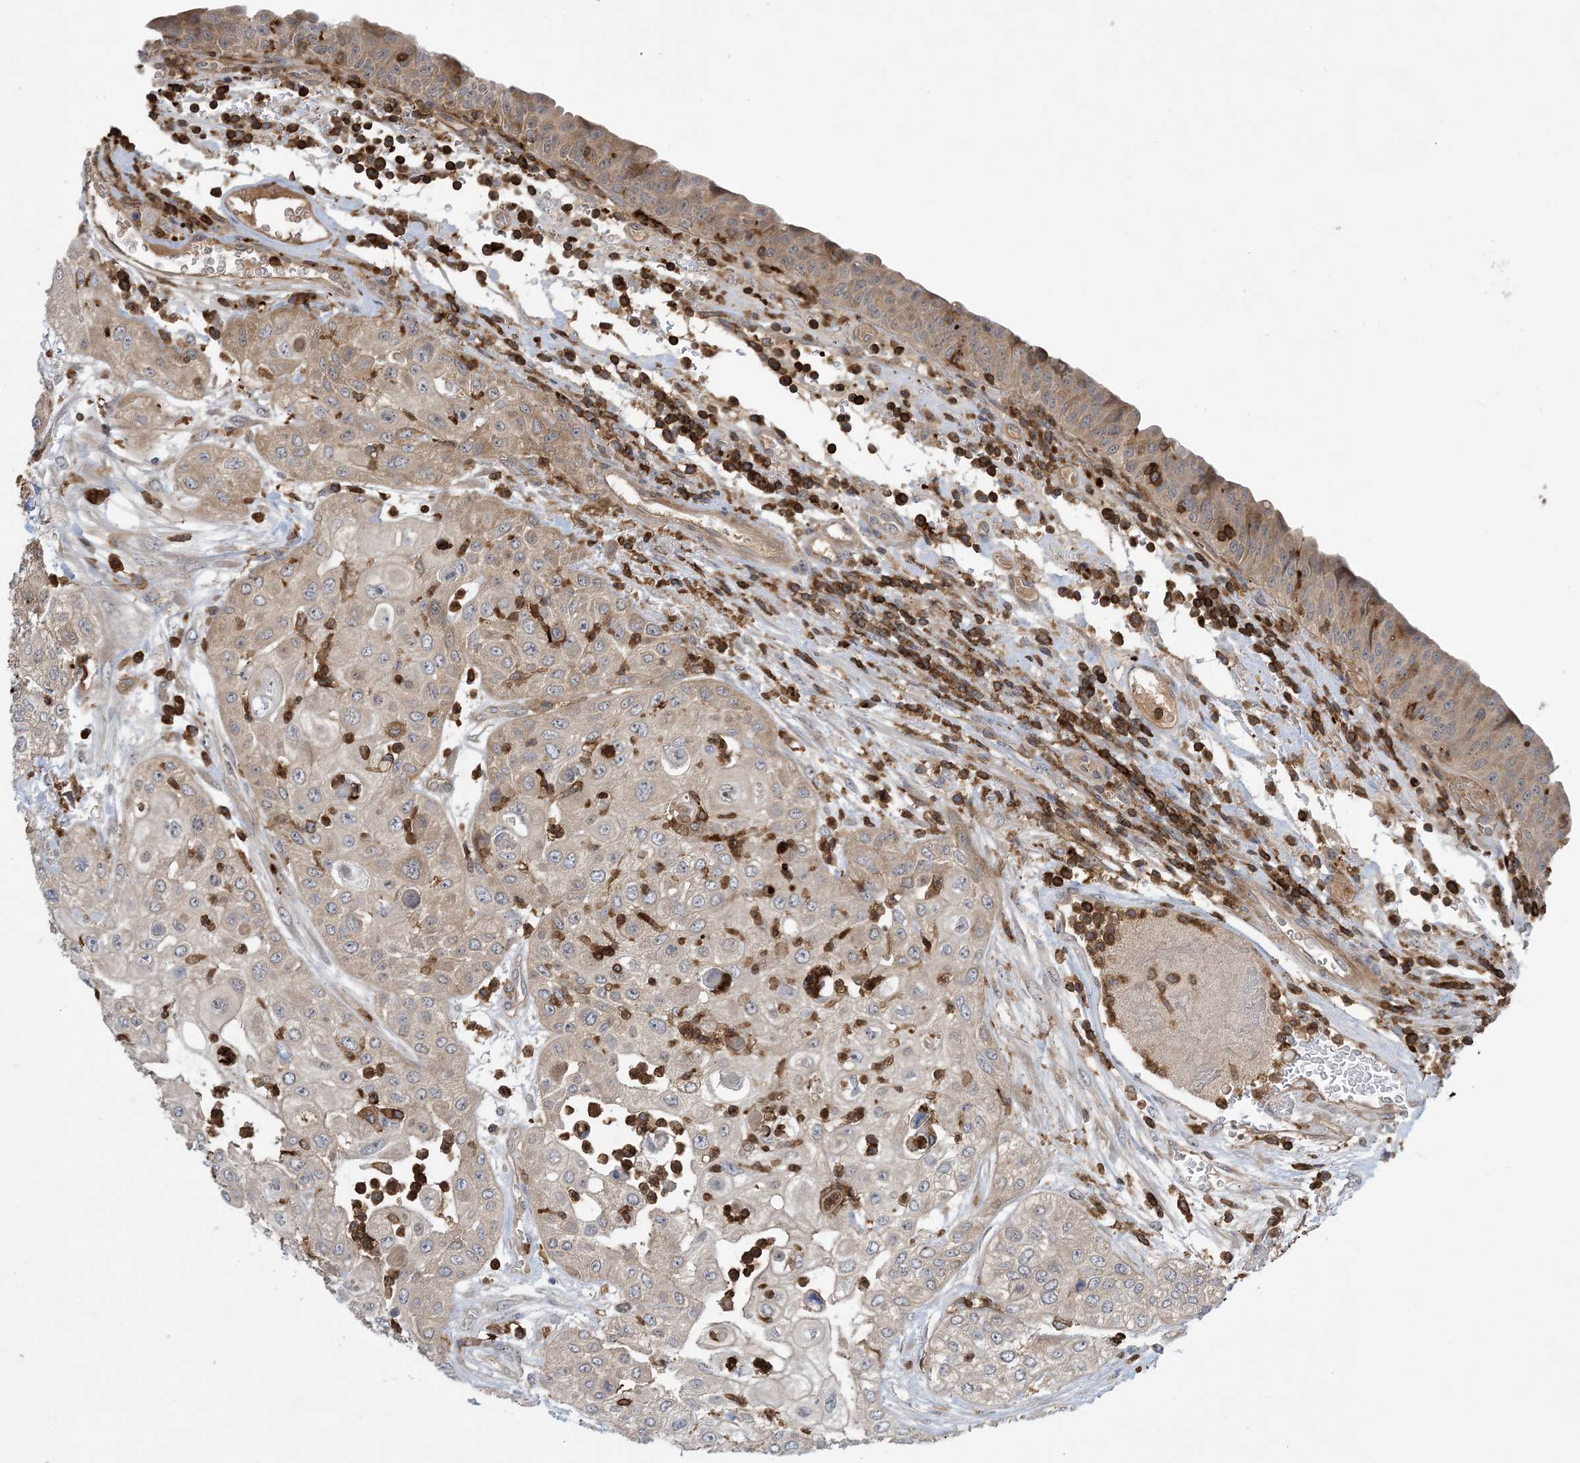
{"staining": {"intensity": "weak", "quantity": "25%-75%", "location": "cytoplasmic/membranous"}, "tissue": "urothelial cancer", "cell_type": "Tumor cells", "image_type": "cancer", "snomed": [{"axis": "morphology", "description": "Urothelial carcinoma, High grade"}, {"axis": "topography", "description": "Urinary bladder"}], "caption": "Human high-grade urothelial carcinoma stained with a brown dye demonstrates weak cytoplasmic/membranous positive staining in approximately 25%-75% of tumor cells.", "gene": "AK9", "patient": {"sex": "female", "age": 79}}